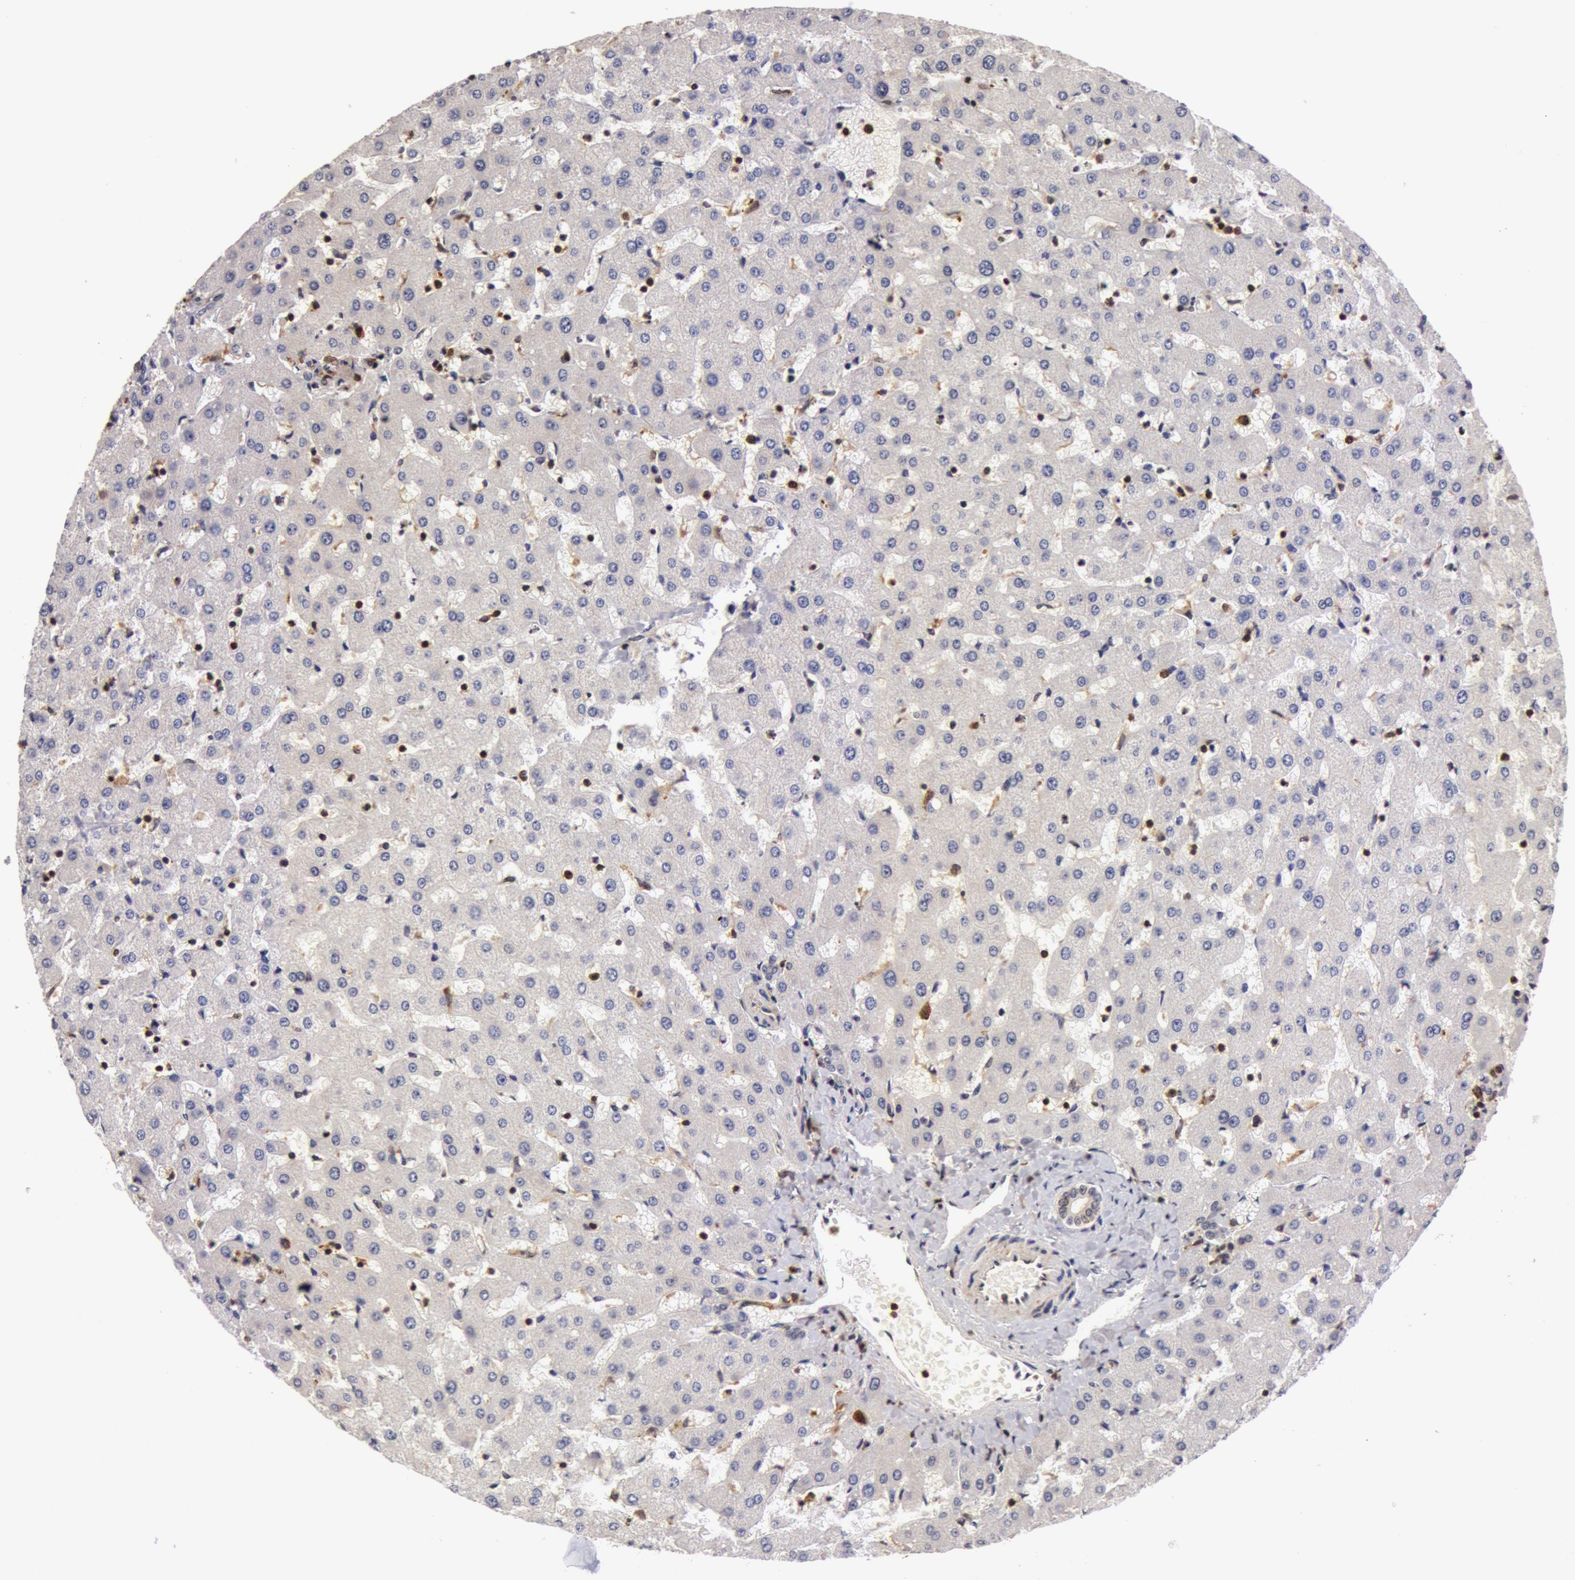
{"staining": {"intensity": "negative", "quantity": "none", "location": "none"}, "tissue": "liver", "cell_type": "Cholangiocytes", "image_type": "normal", "snomed": [{"axis": "morphology", "description": "Normal tissue, NOS"}, {"axis": "topography", "description": "Liver"}], "caption": "Immunohistochemistry micrograph of normal liver: human liver stained with DAB (3,3'-diaminobenzidine) reveals no significant protein positivity in cholangiocytes.", "gene": "ZNF350", "patient": {"sex": "female", "age": 27}}